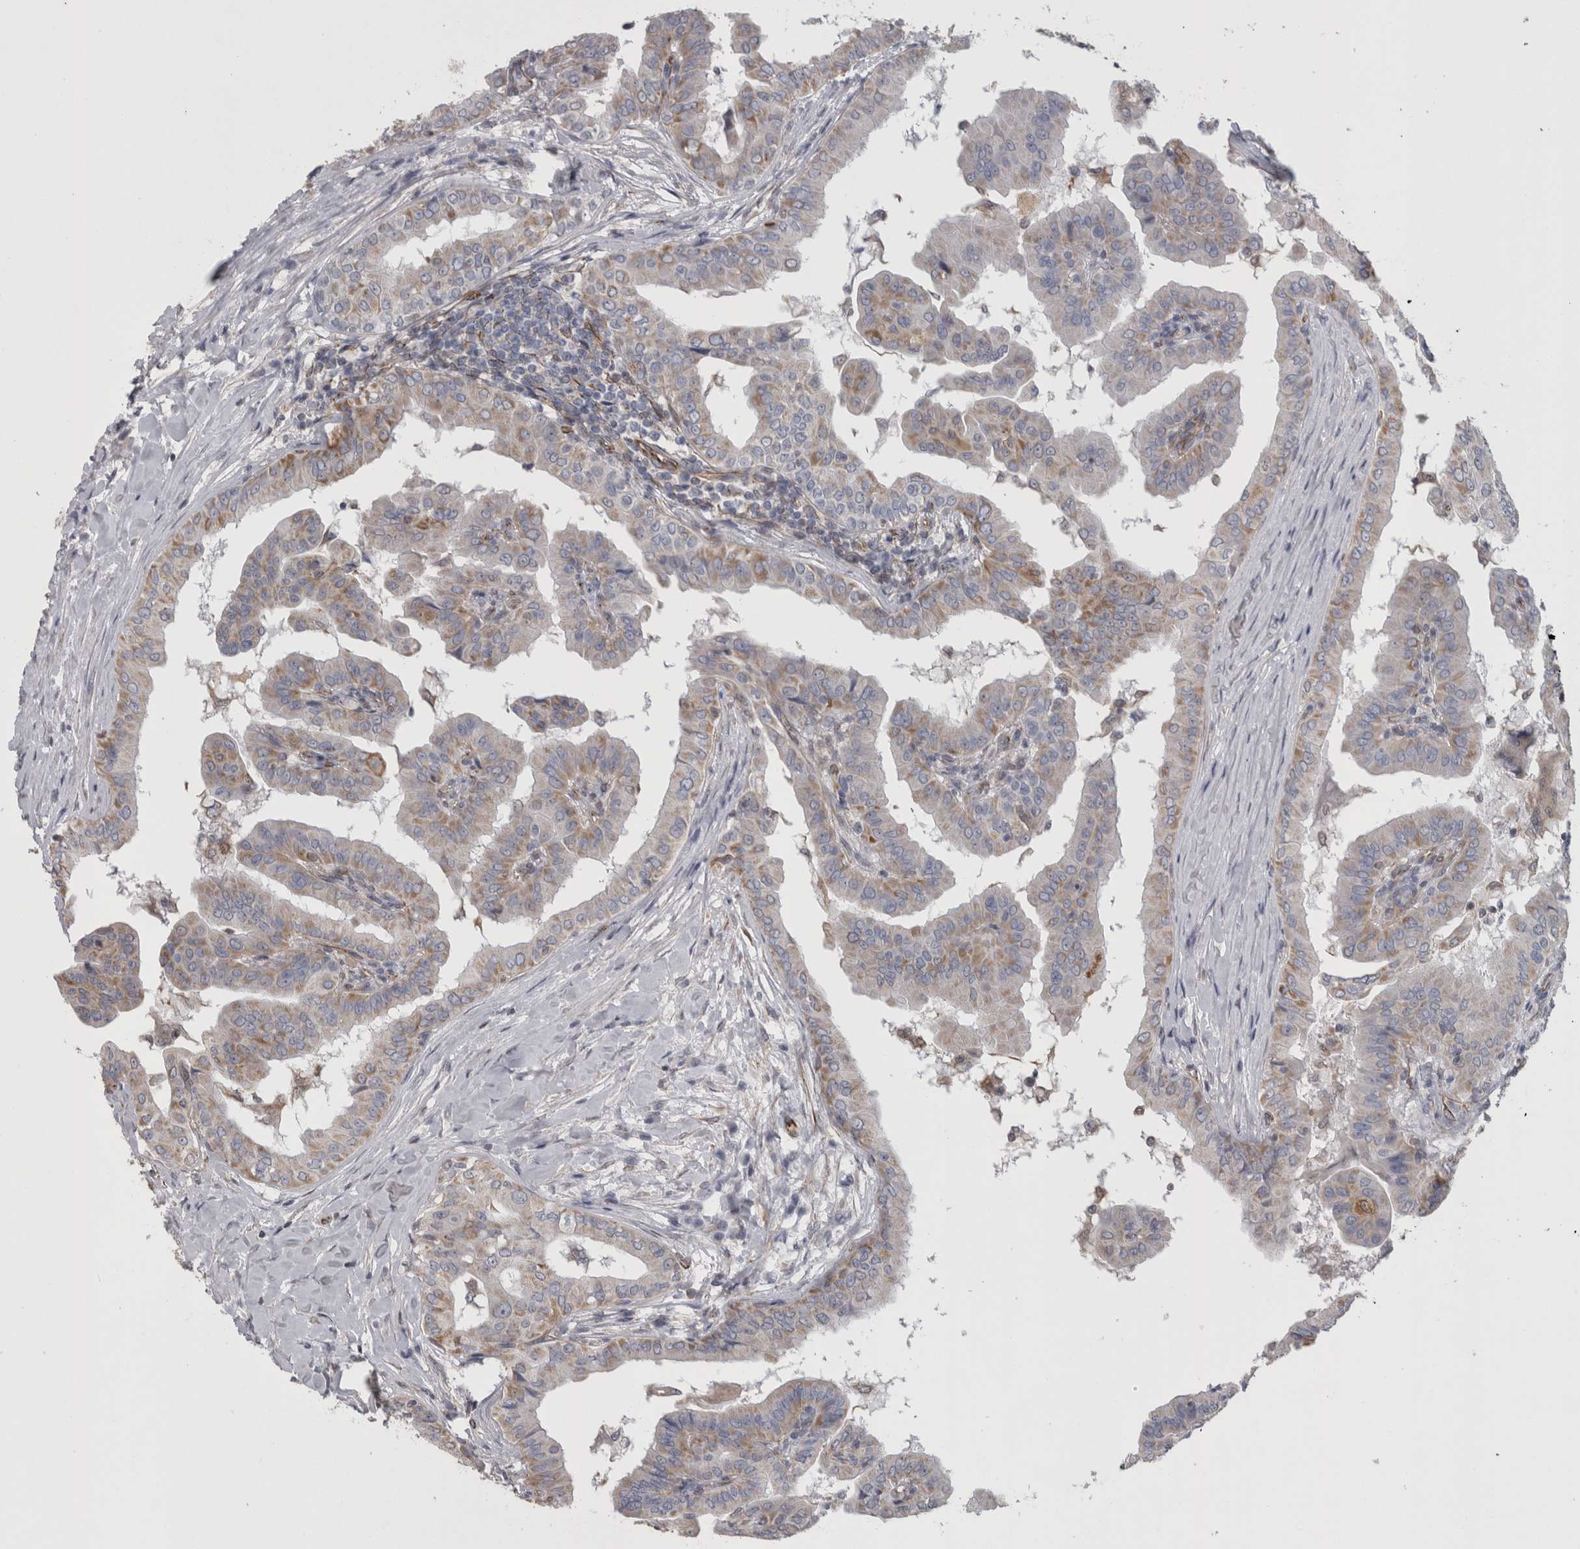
{"staining": {"intensity": "weak", "quantity": "25%-75%", "location": "cytoplasmic/membranous"}, "tissue": "thyroid cancer", "cell_type": "Tumor cells", "image_type": "cancer", "snomed": [{"axis": "morphology", "description": "Papillary adenocarcinoma, NOS"}, {"axis": "topography", "description": "Thyroid gland"}], "caption": "The histopathology image displays immunohistochemical staining of papillary adenocarcinoma (thyroid). There is weak cytoplasmic/membranous expression is identified in approximately 25%-75% of tumor cells.", "gene": "ACOT7", "patient": {"sex": "male", "age": 33}}